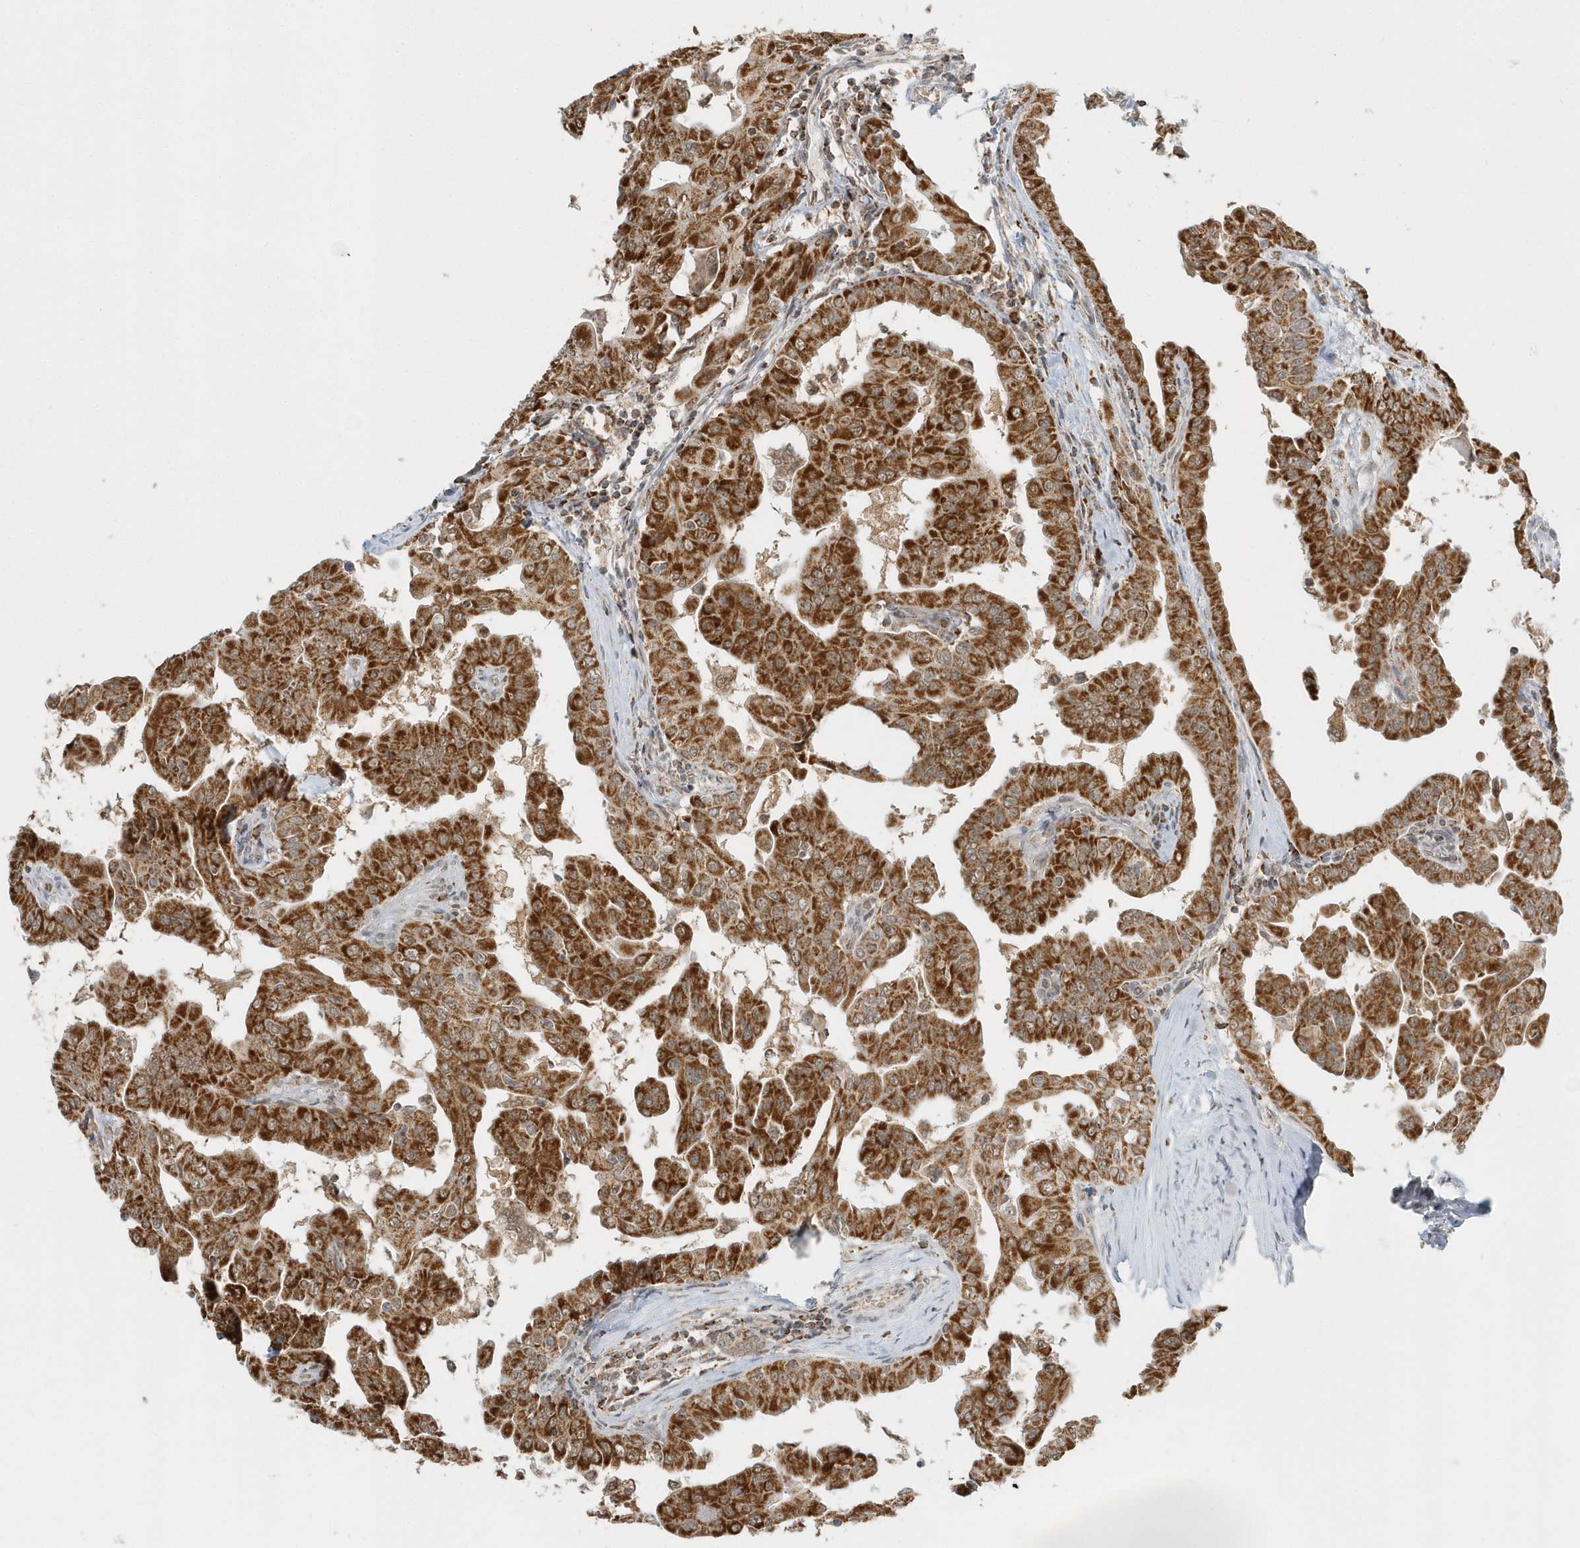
{"staining": {"intensity": "strong", "quantity": ">75%", "location": "cytoplasmic/membranous"}, "tissue": "thyroid cancer", "cell_type": "Tumor cells", "image_type": "cancer", "snomed": [{"axis": "morphology", "description": "Papillary adenocarcinoma, NOS"}, {"axis": "topography", "description": "Thyroid gland"}], "caption": "Papillary adenocarcinoma (thyroid) stained with a protein marker reveals strong staining in tumor cells.", "gene": "PSMD6", "patient": {"sex": "male", "age": 33}}